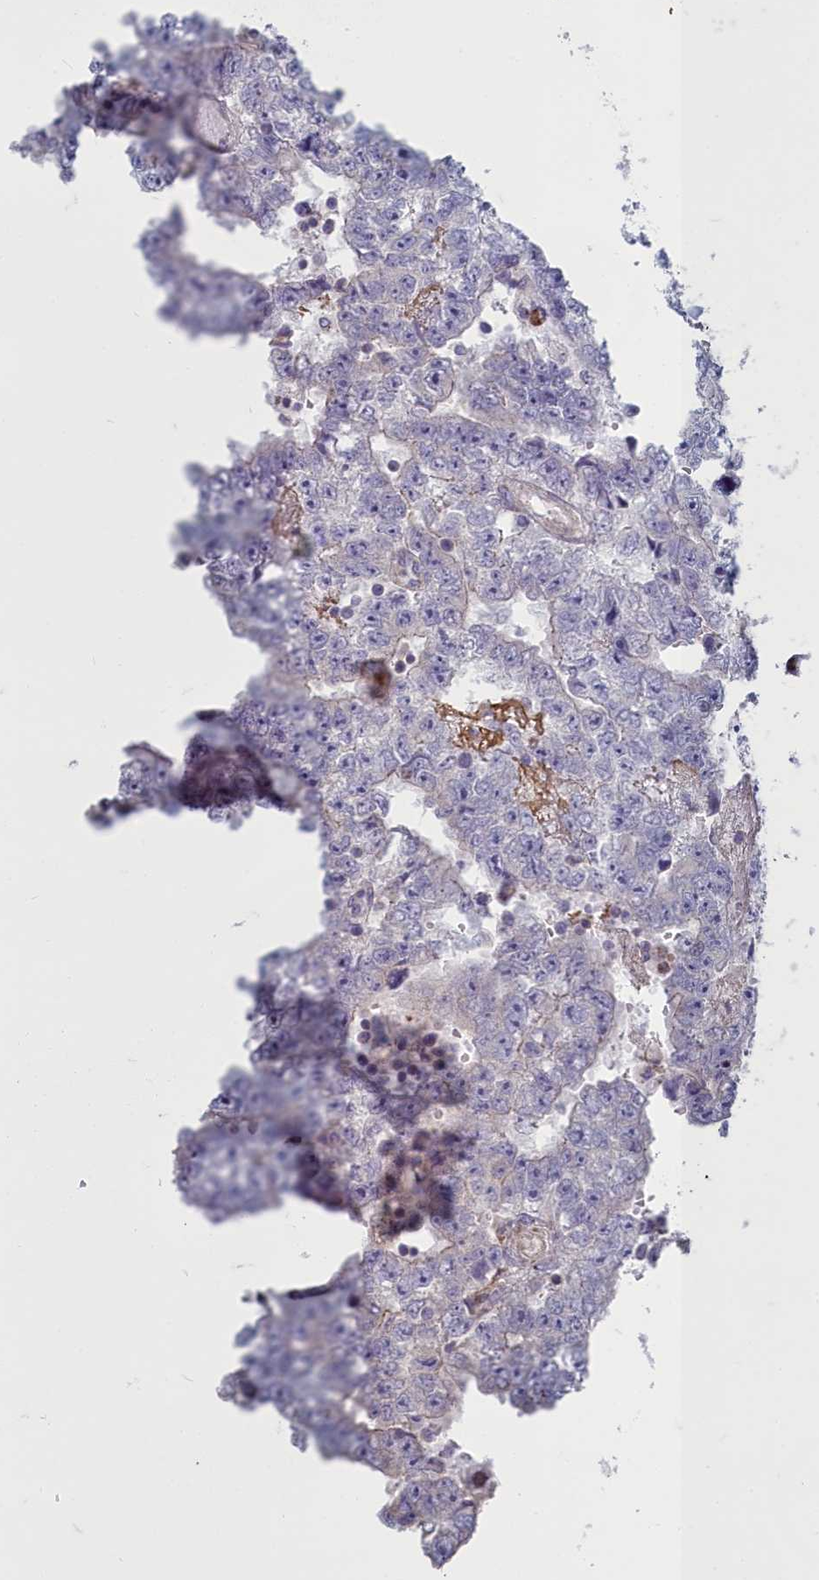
{"staining": {"intensity": "negative", "quantity": "none", "location": "none"}, "tissue": "testis cancer", "cell_type": "Tumor cells", "image_type": "cancer", "snomed": [{"axis": "morphology", "description": "Carcinoma, Embryonal, NOS"}, {"axis": "topography", "description": "Testis"}], "caption": "High magnification brightfield microscopy of embryonal carcinoma (testis) stained with DAB (brown) and counterstained with hematoxylin (blue): tumor cells show no significant staining. (DAB immunohistochemistry with hematoxylin counter stain).", "gene": "INSYN2A", "patient": {"sex": "male", "age": 25}}